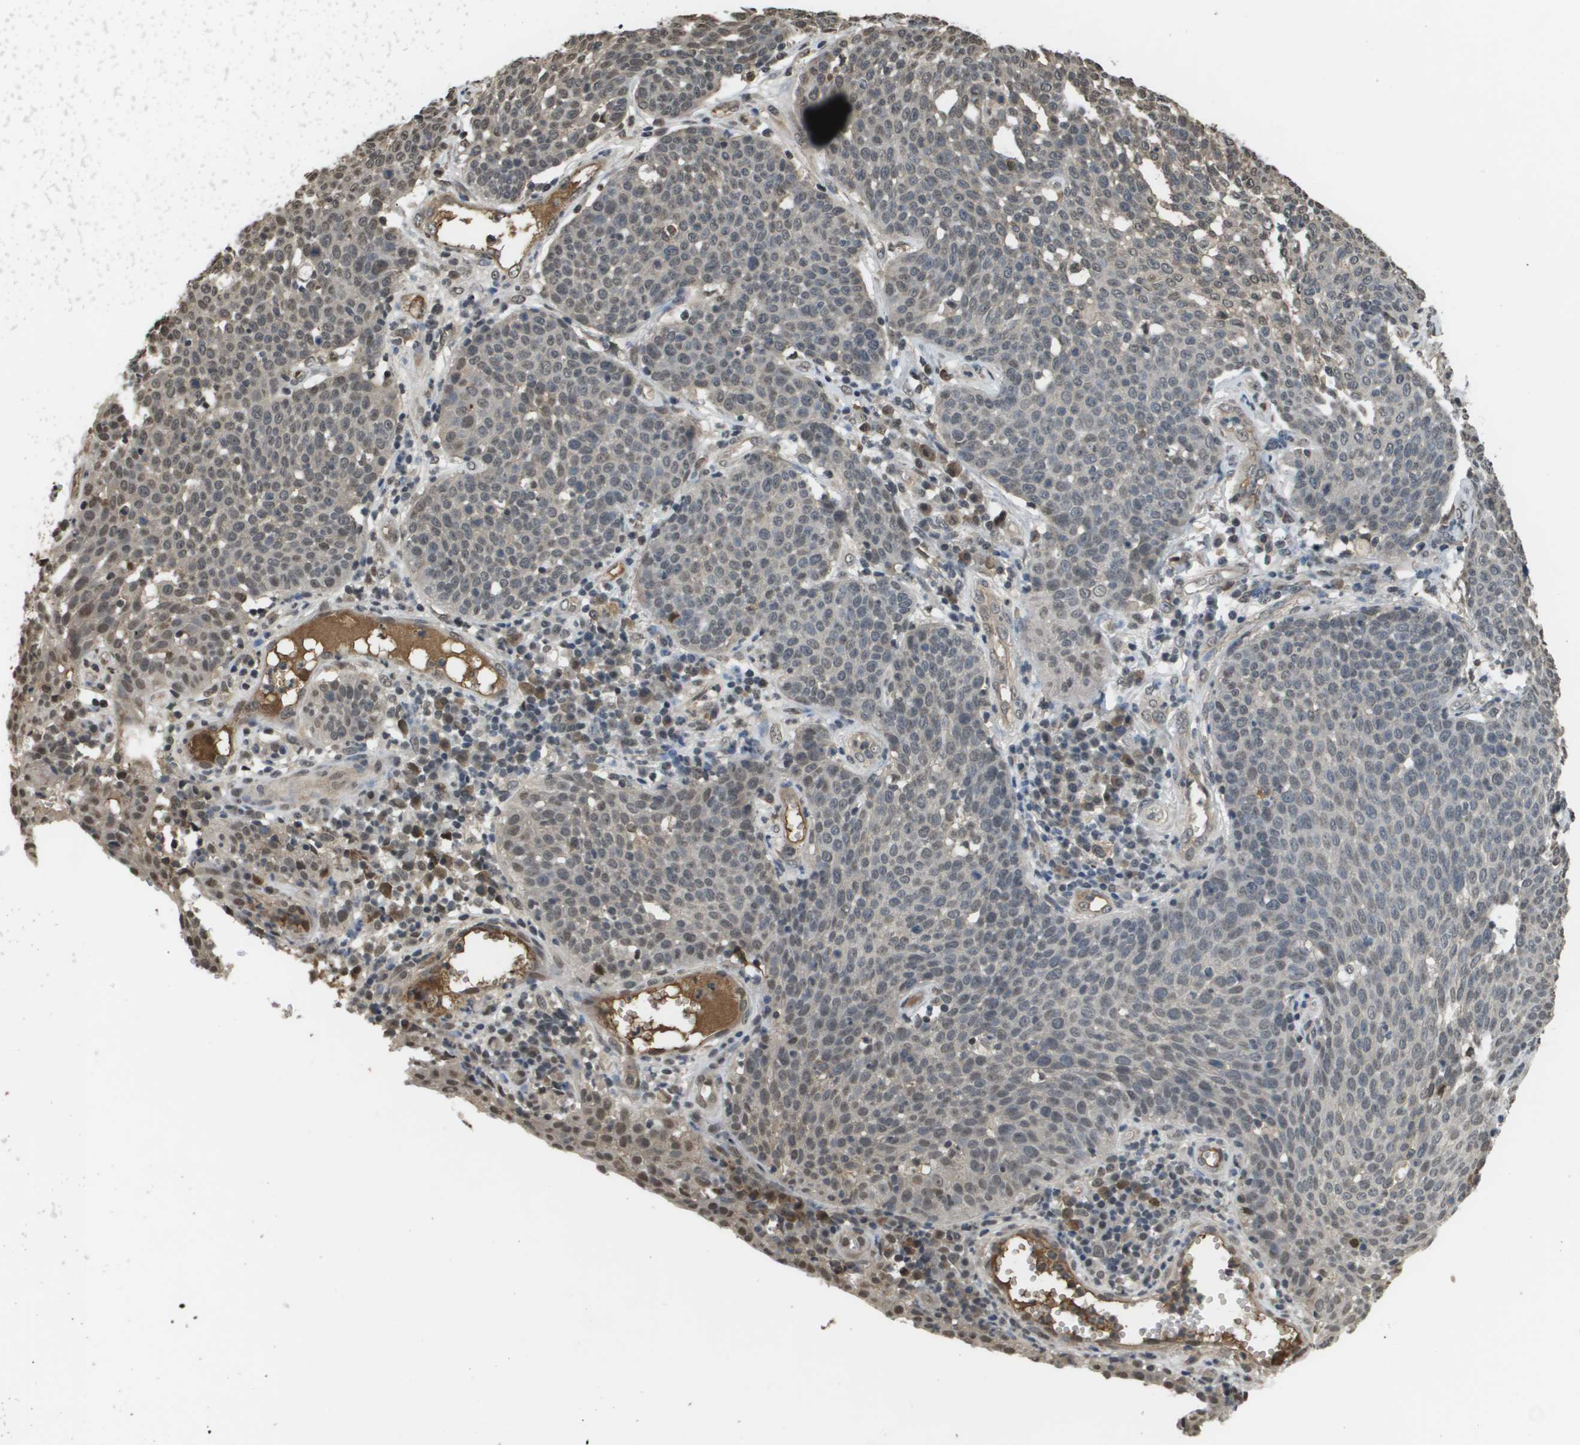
{"staining": {"intensity": "moderate", "quantity": "<25%", "location": "cytoplasmic/membranous,nuclear"}, "tissue": "cervical cancer", "cell_type": "Tumor cells", "image_type": "cancer", "snomed": [{"axis": "morphology", "description": "Squamous cell carcinoma, NOS"}, {"axis": "topography", "description": "Cervix"}], "caption": "A brown stain highlights moderate cytoplasmic/membranous and nuclear staining of a protein in cervical cancer (squamous cell carcinoma) tumor cells. Using DAB (brown) and hematoxylin (blue) stains, captured at high magnification using brightfield microscopy.", "gene": "NDRG2", "patient": {"sex": "female", "age": 34}}